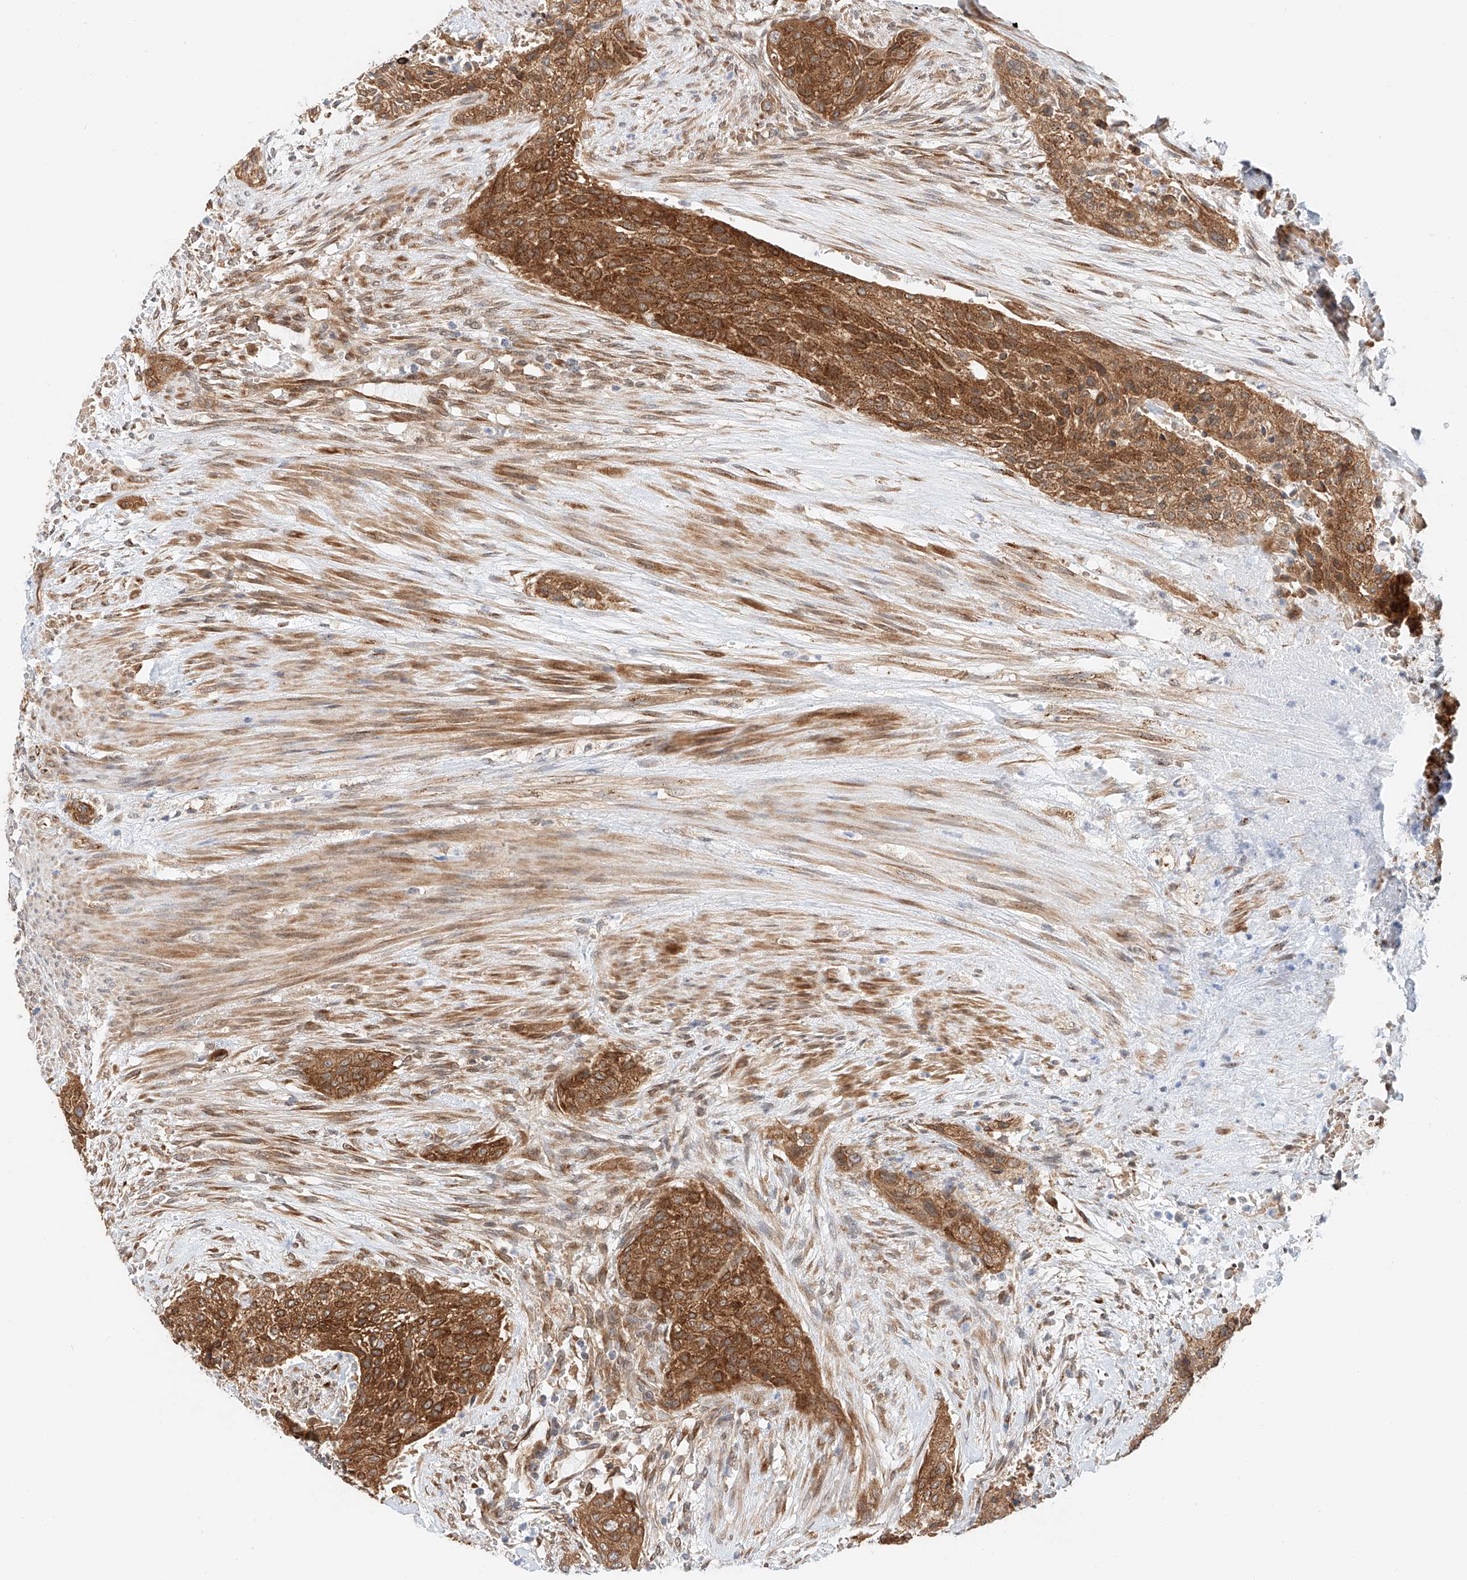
{"staining": {"intensity": "moderate", "quantity": ">75%", "location": "cytoplasmic/membranous"}, "tissue": "urothelial cancer", "cell_type": "Tumor cells", "image_type": "cancer", "snomed": [{"axis": "morphology", "description": "Urothelial carcinoma, High grade"}, {"axis": "topography", "description": "Urinary bladder"}], "caption": "Protein analysis of high-grade urothelial carcinoma tissue exhibits moderate cytoplasmic/membranous staining in approximately >75% of tumor cells.", "gene": "CARMIL1", "patient": {"sex": "male", "age": 35}}